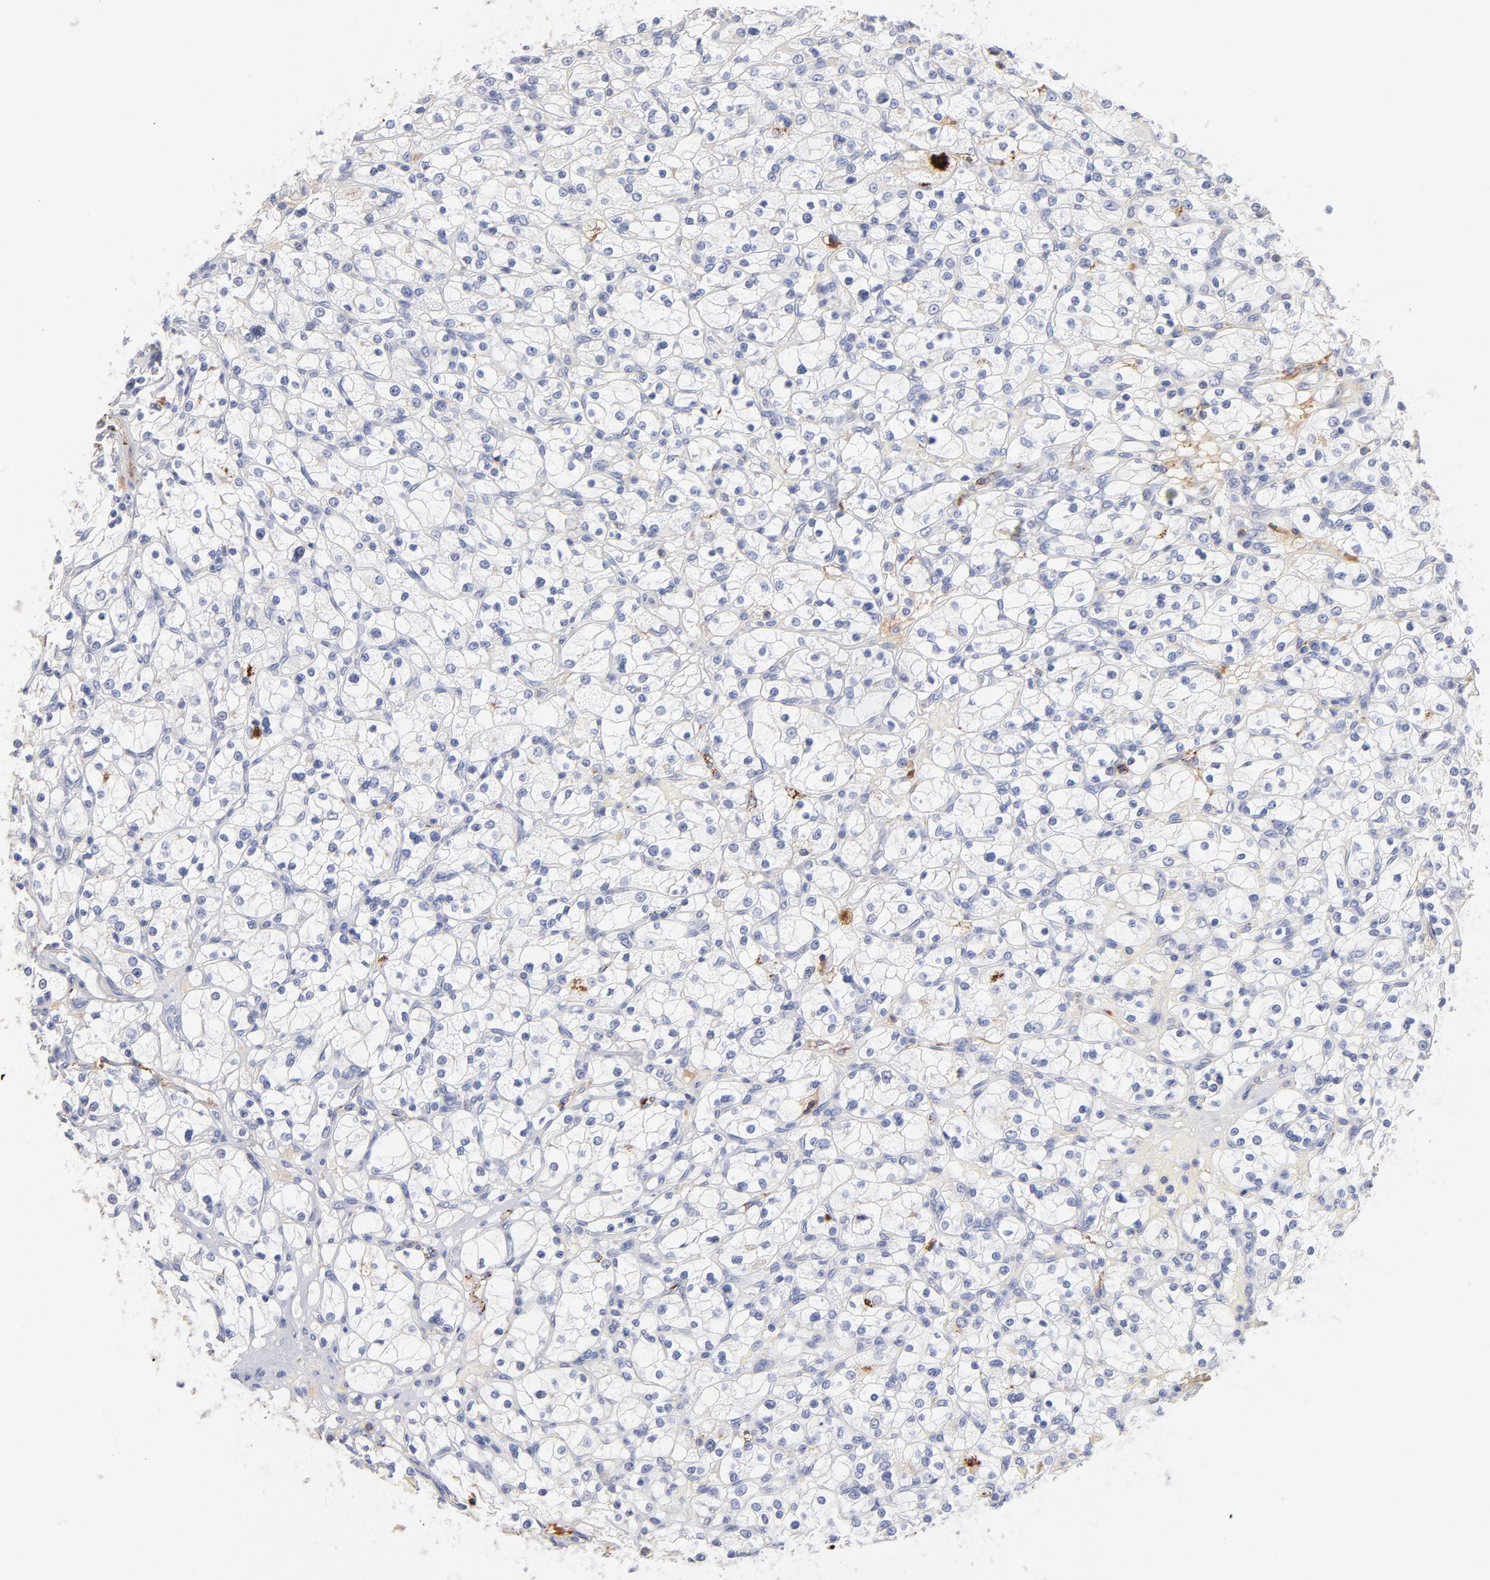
{"staining": {"intensity": "negative", "quantity": "none", "location": "none"}, "tissue": "renal cancer", "cell_type": "Tumor cells", "image_type": "cancer", "snomed": [{"axis": "morphology", "description": "Adenocarcinoma, NOS"}, {"axis": "topography", "description": "Kidney"}], "caption": "Photomicrograph shows no significant protein positivity in tumor cells of renal cancer.", "gene": "PLAT", "patient": {"sex": "female", "age": 83}}